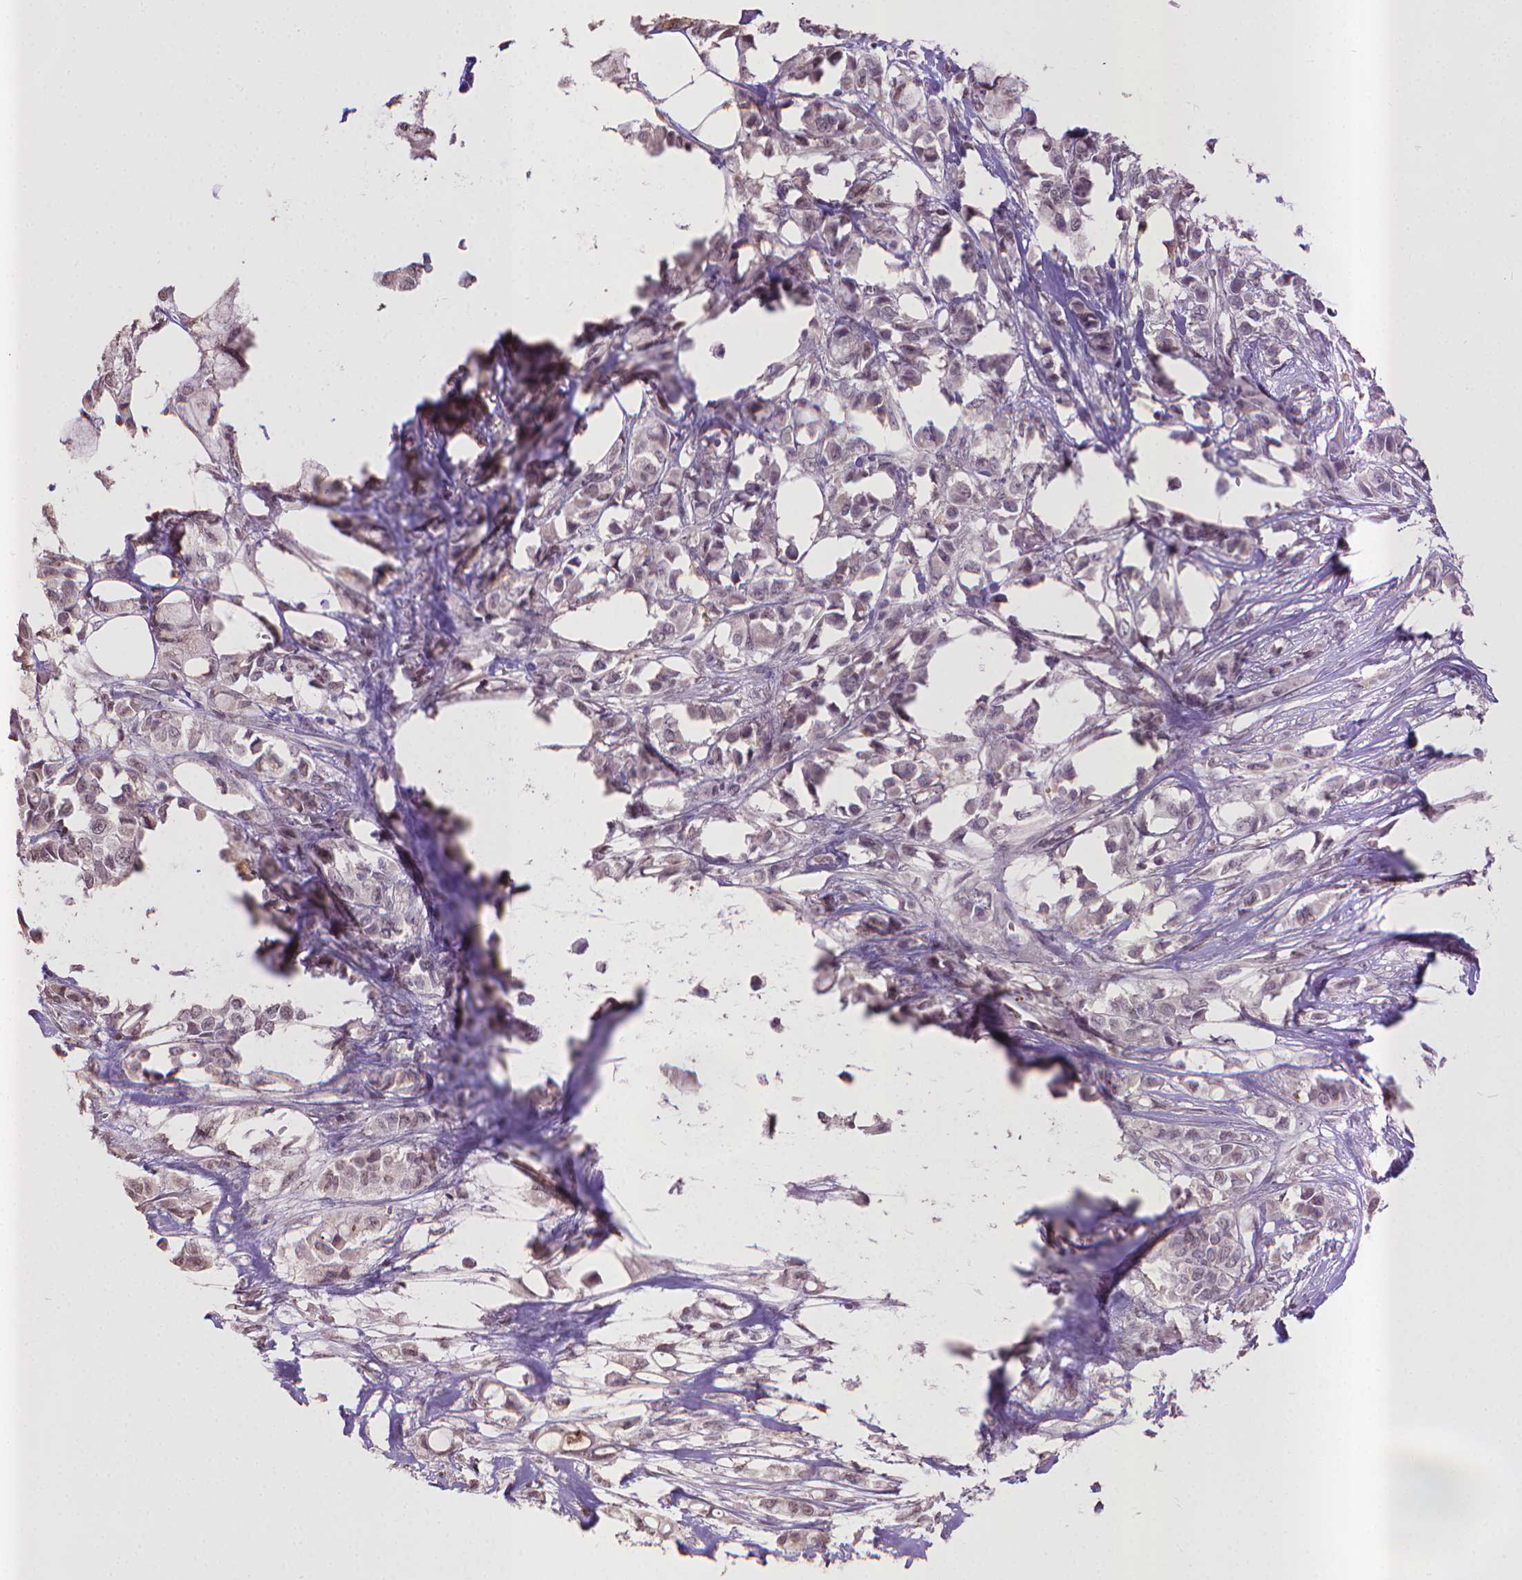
{"staining": {"intensity": "weak", "quantity": "<25%", "location": "nuclear"}, "tissue": "breast cancer", "cell_type": "Tumor cells", "image_type": "cancer", "snomed": [{"axis": "morphology", "description": "Duct carcinoma"}, {"axis": "topography", "description": "Breast"}], "caption": "Protein analysis of breast cancer shows no significant expression in tumor cells. (DAB (3,3'-diaminobenzidine) IHC, high magnification).", "gene": "CPM", "patient": {"sex": "female", "age": 85}}